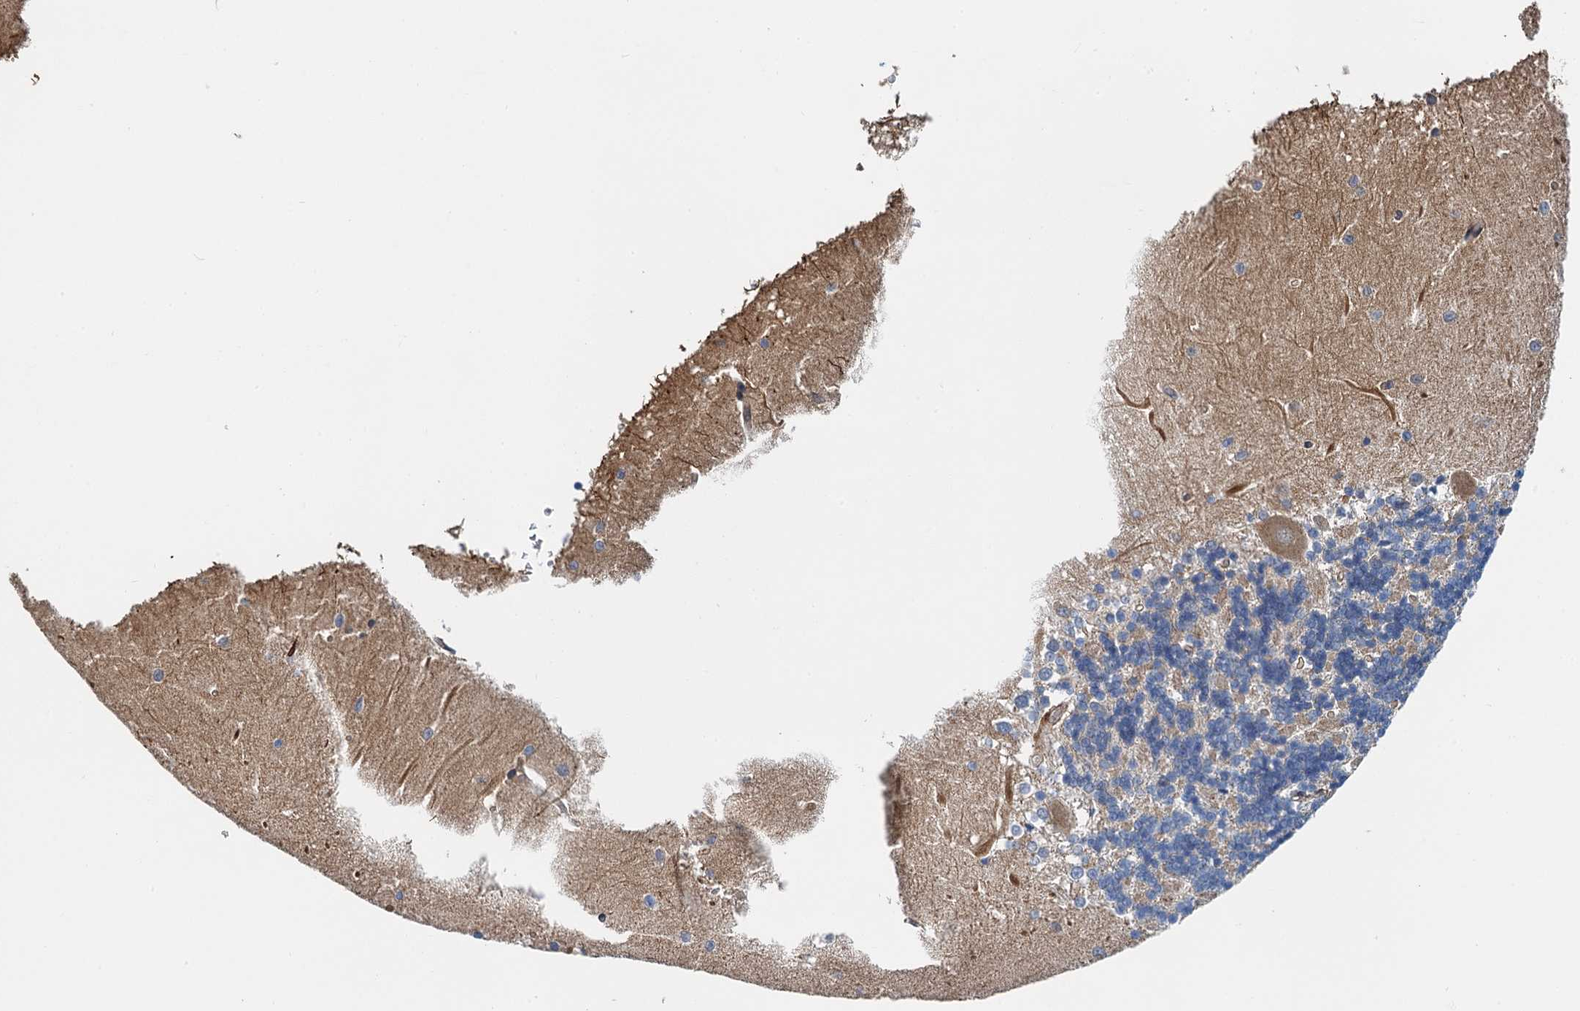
{"staining": {"intensity": "weak", "quantity": "<25%", "location": "cytoplasmic/membranous"}, "tissue": "cerebellum", "cell_type": "Cells in granular layer", "image_type": "normal", "snomed": [{"axis": "morphology", "description": "Normal tissue, NOS"}, {"axis": "topography", "description": "Cerebellum"}], "caption": "A photomicrograph of human cerebellum is negative for staining in cells in granular layer. Nuclei are stained in blue.", "gene": "ROGDI", "patient": {"sex": "male", "age": 37}}